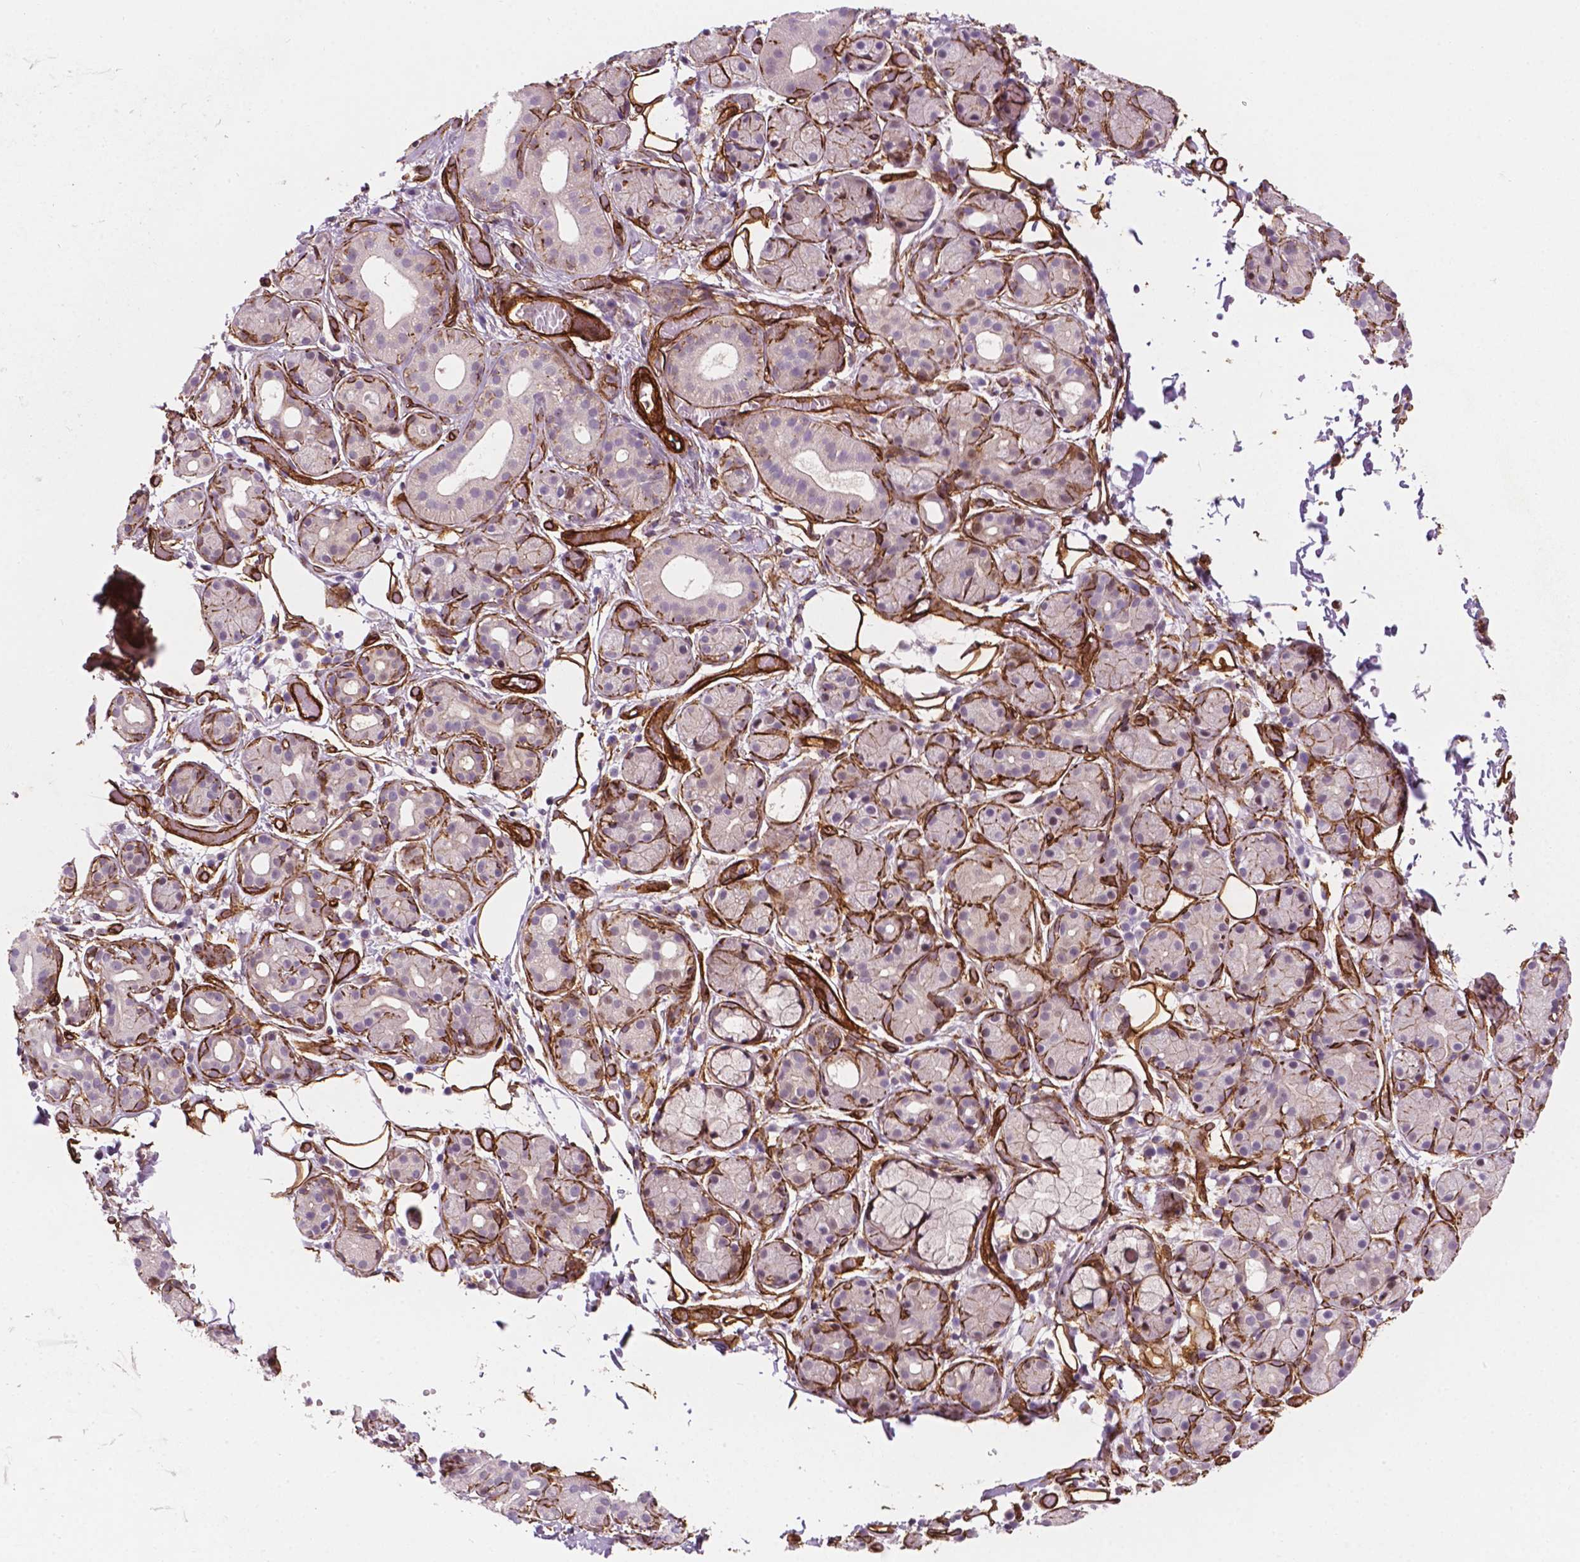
{"staining": {"intensity": "moderate", "quantity": "<25%", "location": "cytoplasmic/membranous"}, "tissue": "salivary gland", "cell_type": "Glandular cells", "image_type": "normal", "snomed": [{"axis": "morphology", "description": "Normal tissue, NOS"}, {"axis": "topography", "description": "Salivary gland"}, {"axis": "topography", "description": "Peripheral nerve tissue"}], "caption": "Moderate cytoplasmic/membranous staining is identified in about <25% of glandular cells in normal salivary gland.", "gene": "EGFL8", "patient": {"sex": "male", "age": 71}}